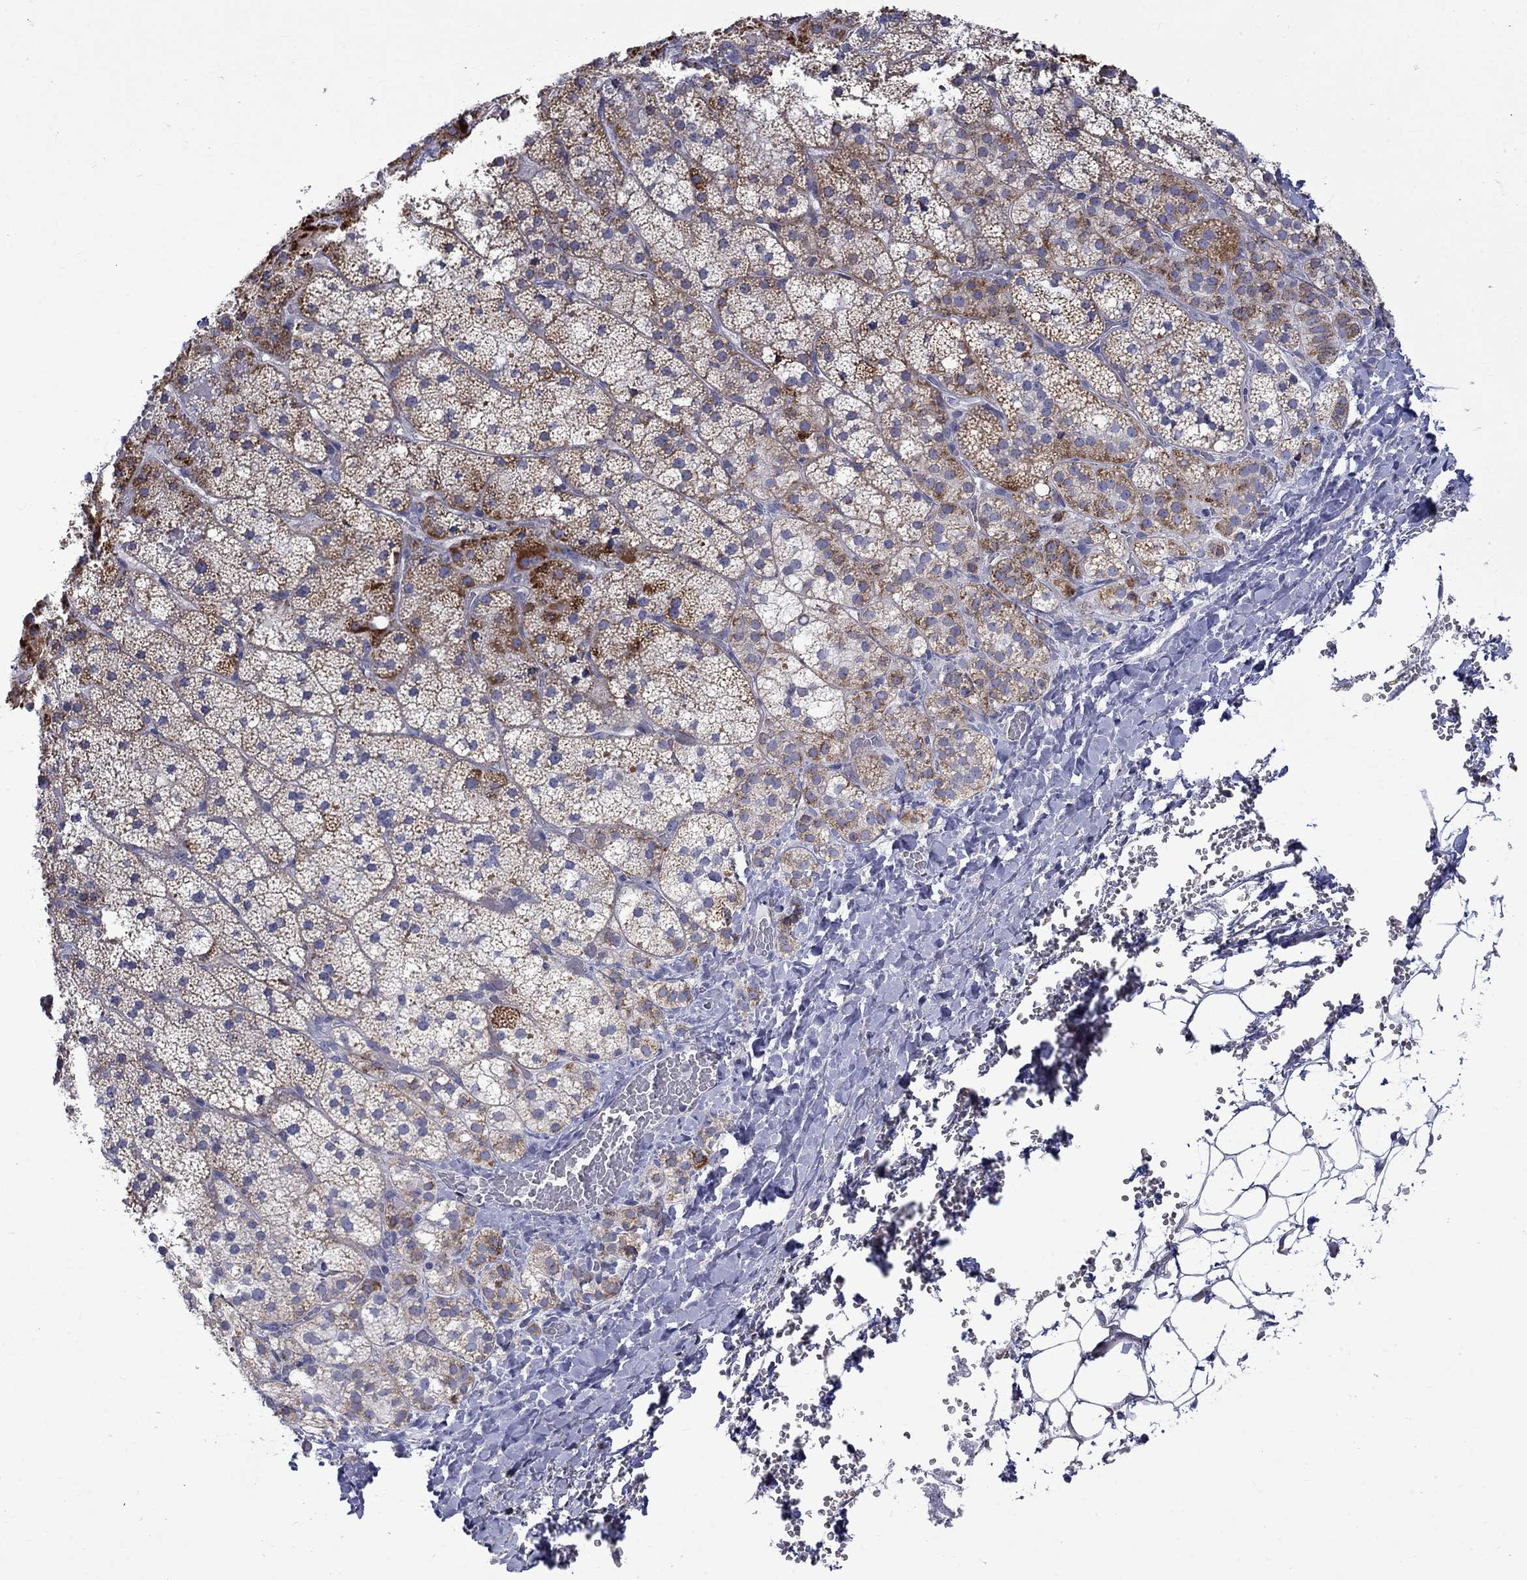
{"staining": {"intensity": "strong", "quantity": "<25%", "location": "cytoplasmic/membranous"}, "tissue": "adrenal gland", "cell_type": "Glandular cells", "image_type": "normal", "snomed": [{"axis": "morphology", "description": "Normal tissue, NOS"}, {"axis": "topography", "description": "Adrenal gland"}], "caption": "Immunohistochemistry of unremarkable human adrenal gland demonstrates medium levels of strong cytoplasmic/membranous expression in approximately <25% of glandular cells. (DAB (3,3'-diaminobenzidine) IHC with brightfield microscopy, high magnification).", "gene": "CISD1", "patient": {"sex": "male", "age": 53}}